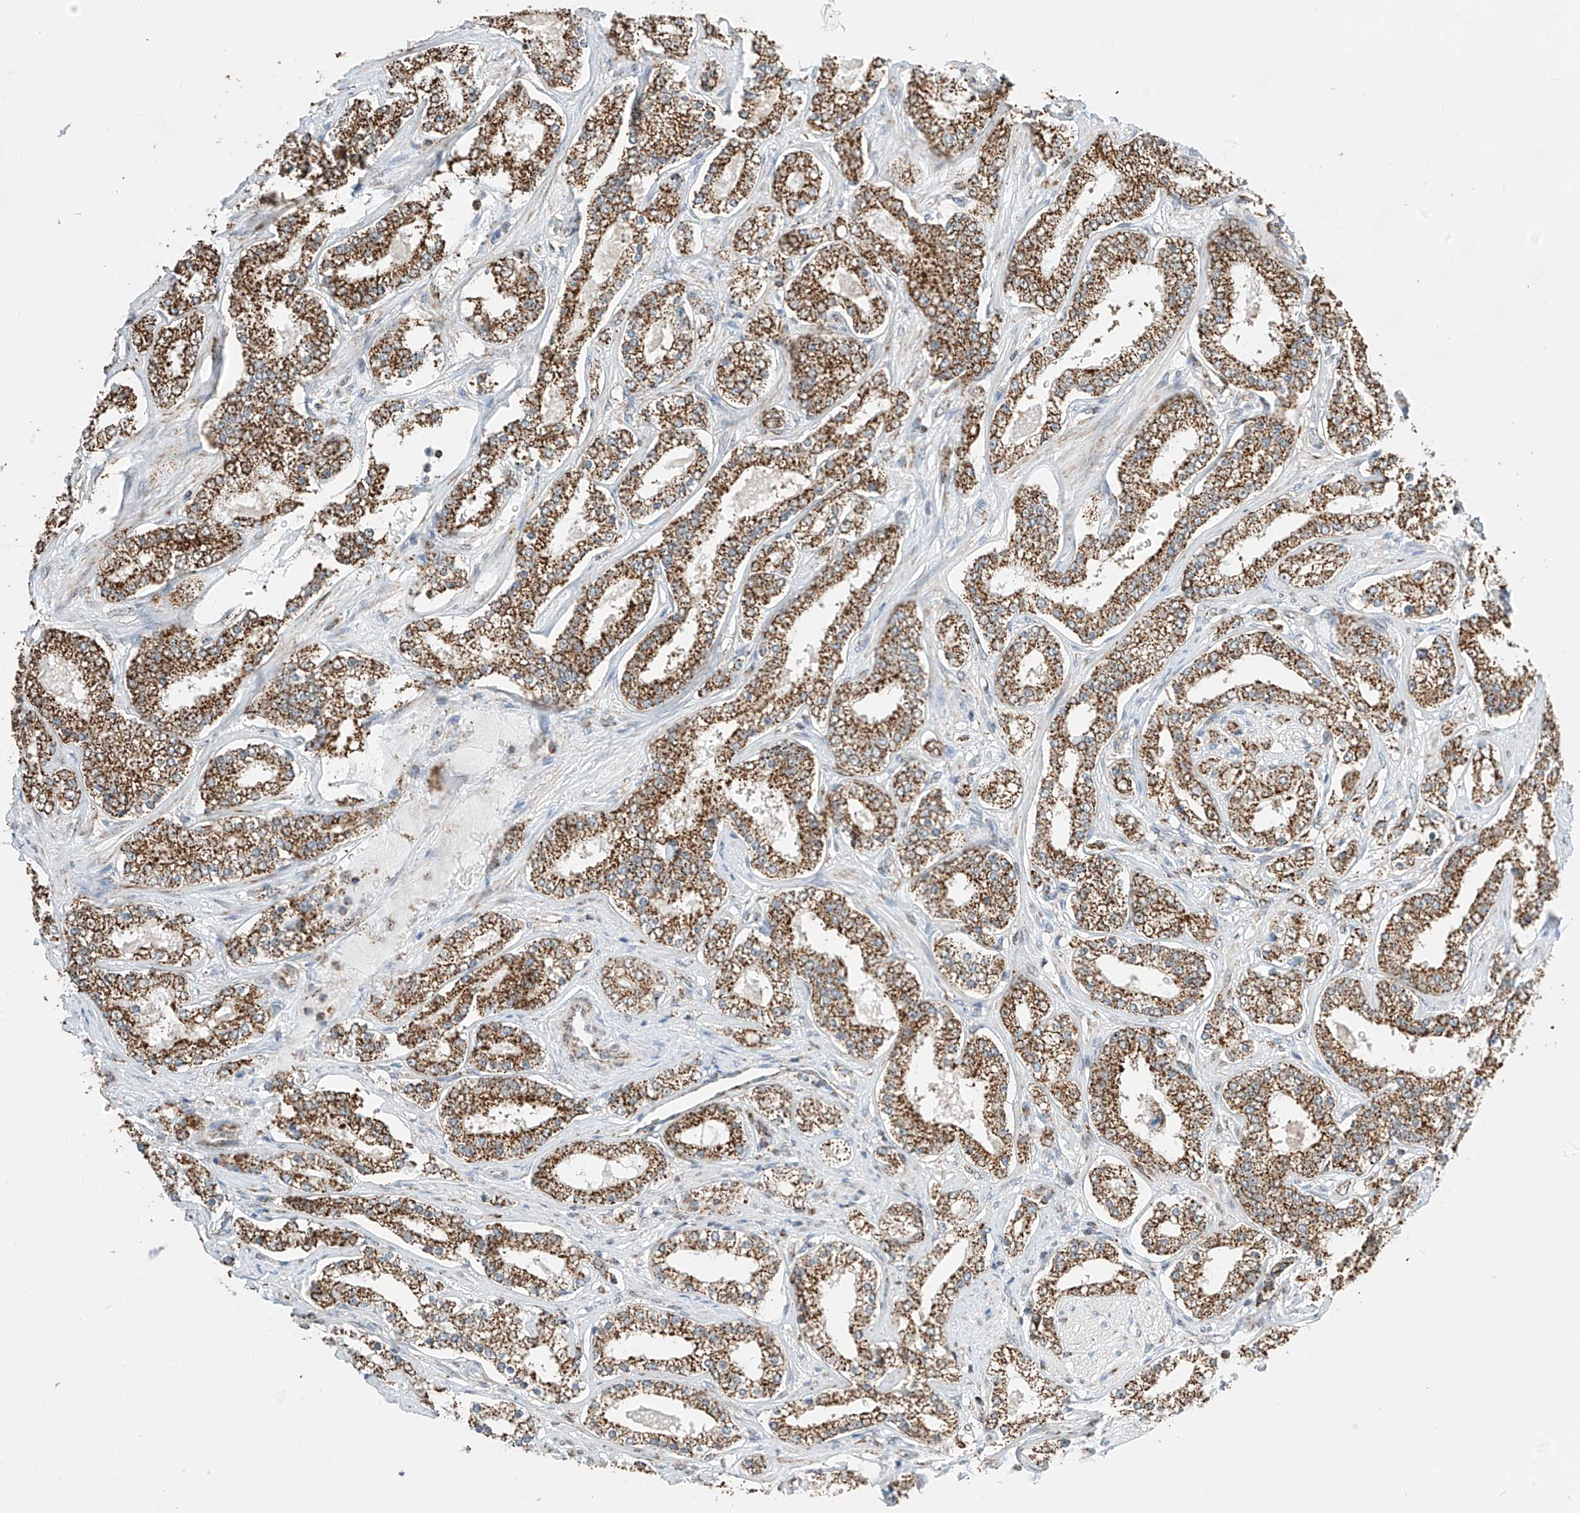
{"staining": {"intensity": "strong", "quantity": ">75%", "location": "cytoplasmic/membranous"}, "tissue": "prostate cancer", "cell_type": "Tumor cells", "image_type": "cancer", "snomed": [{"axis": "morphology", "description": "Normal tissue, NOS"}, {"axis": "morphology", "description": "Adenocarcinoma, High grade"}, {"axis": "topography", "description": "Prostate"}], "caption": "Adenocarcinoma (high-grade) (prostate) was stained to show a protein in brown. There is high levels of strong cytoplasmic/membranous staining in about >75% of tumor cells.", "gene": "PPA2", "patient": {"sex": "male", "age": 83}}